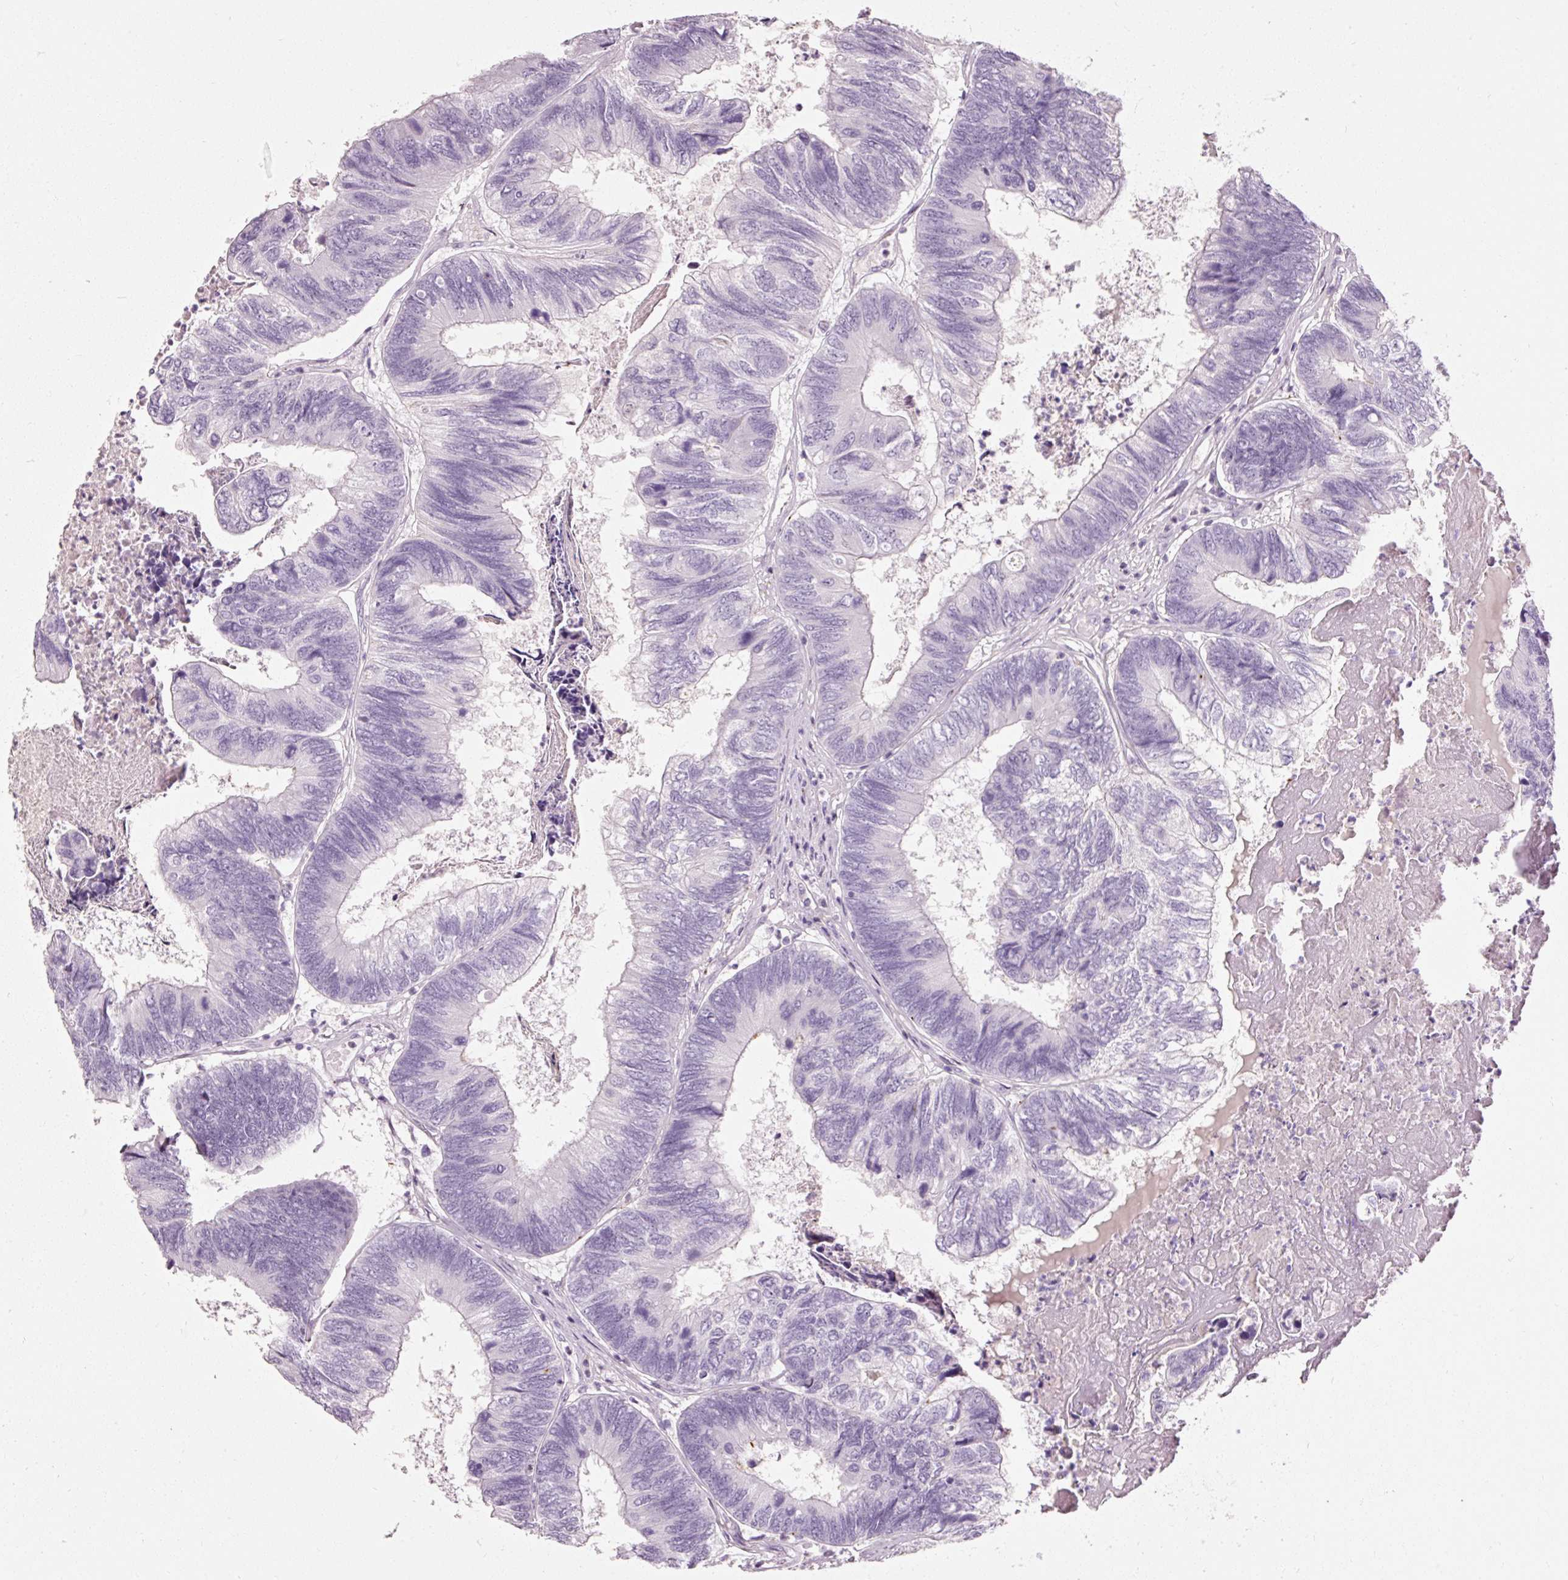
{"staining": {"intensity": "negative", "quantity": "none", "location": "none"}, "tissue": "colorectal cancer", "cell_type": "Tumor cells", "image_type": "cancer", "snomed": [{"axis": "morphology", "description": "Adenocarcinoma, NOS"}, {"axis": "topography", "description": "Colon"}], "caption": "An image of human colorectal cancer (adenocarcinoma) is negative for staining in tumor cells.", "gene": "MUC5AC", "patient": {"sex": "female", "age": 67}}